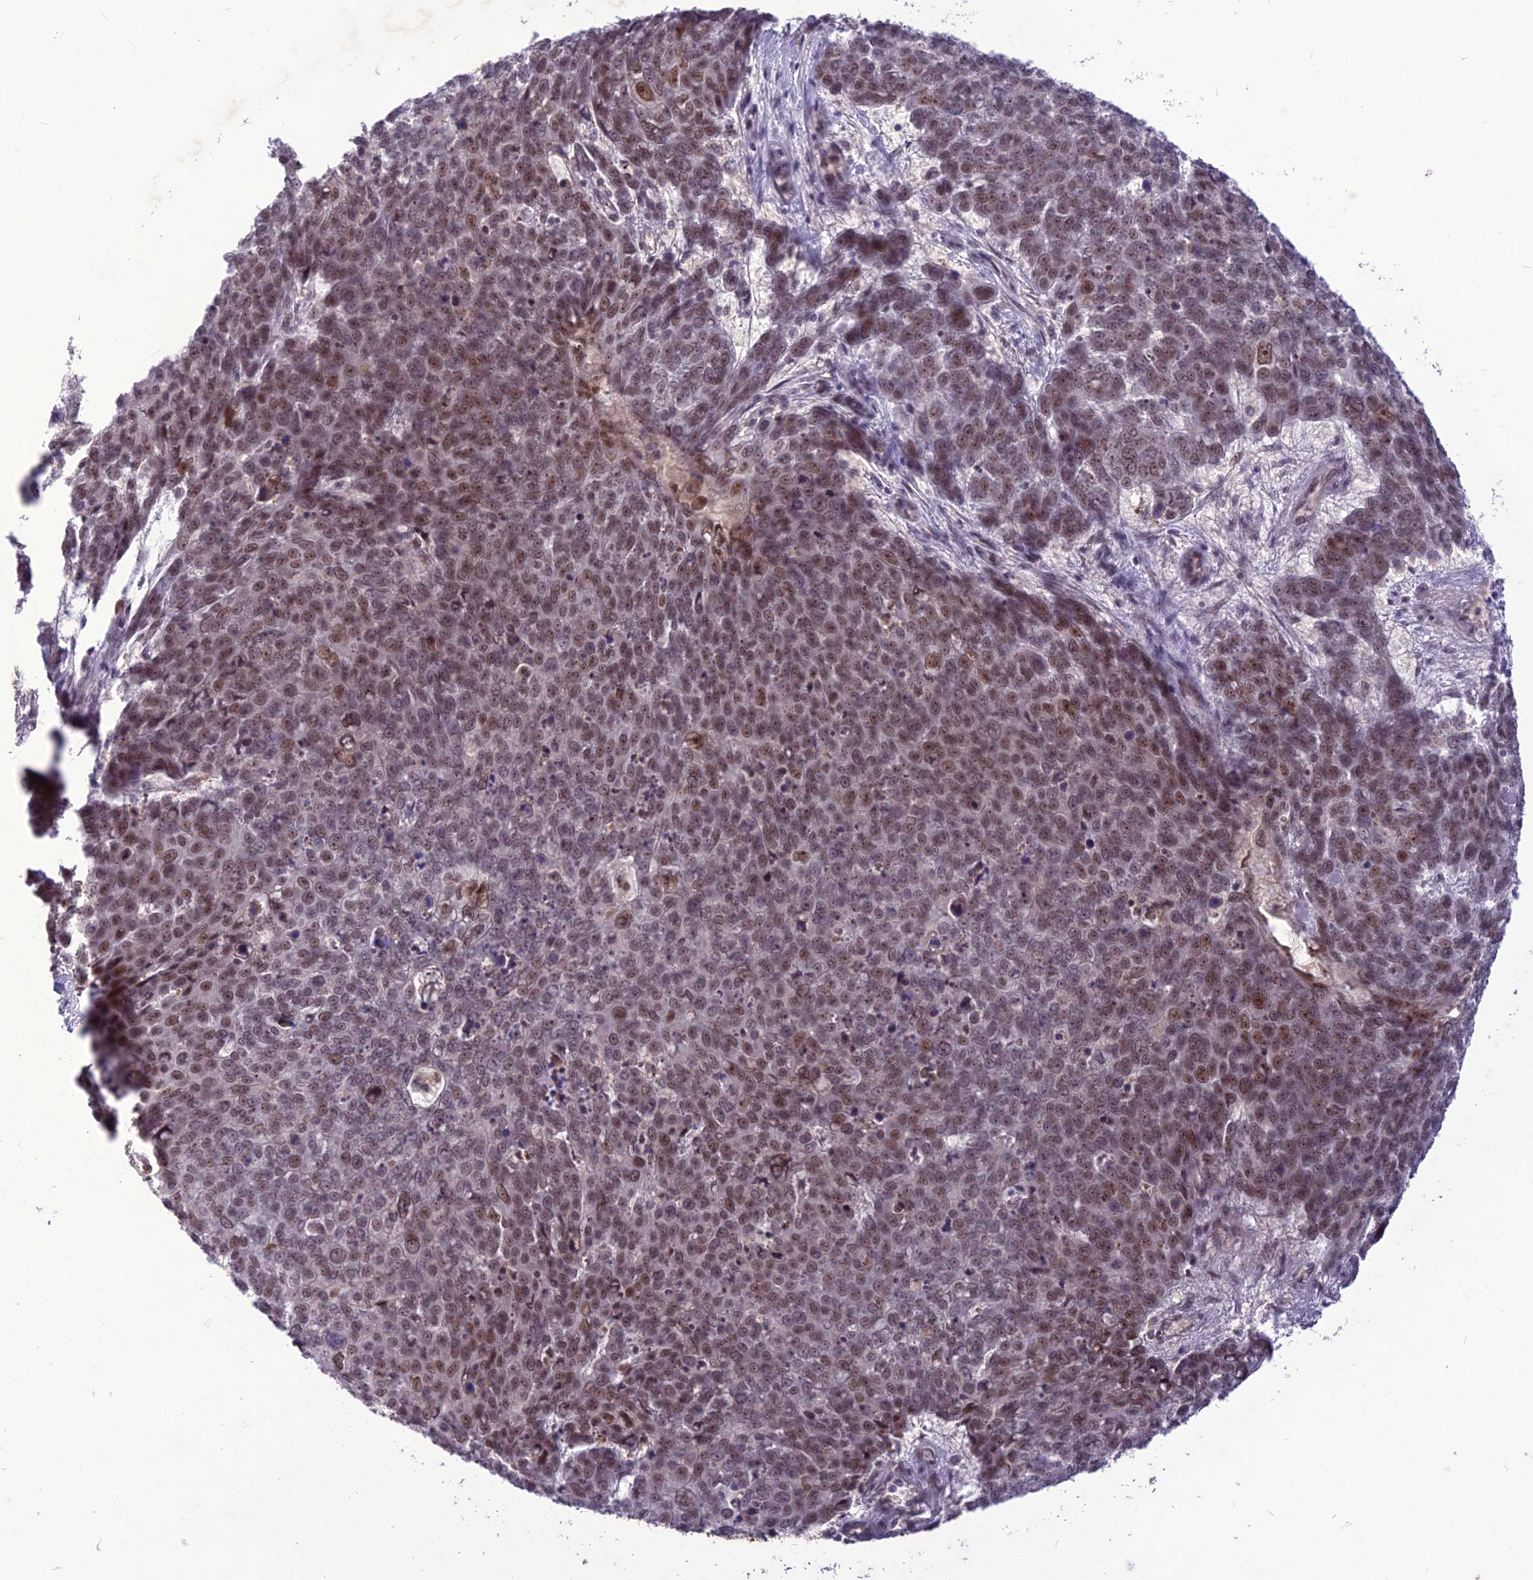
{"staining": {"intensity": "moderate", "quantity": "25%-75%", "location": "nuclear"}, "tissue": "skin cancer", "cell_type": "Tumor cells", "image_type": "cancer", "snomed": [{"axis": "morphology", "description": "Squamous cell carcinoma, NOS"}, {"axis": "topography", "description": "Skin"}], "caption": "Immunohistochemistry (IHC) photomicrograph of neoplastic tissue: human skin squamous cell carcinoma stained using immunohistochemistry exhibits medium levels of moderate protein expression localized specifically in the nuclear of tumor cells, appearing as a nuclear brown color.", "gene": "DIS3", "patient": {"sex": "male", "age": 71}}